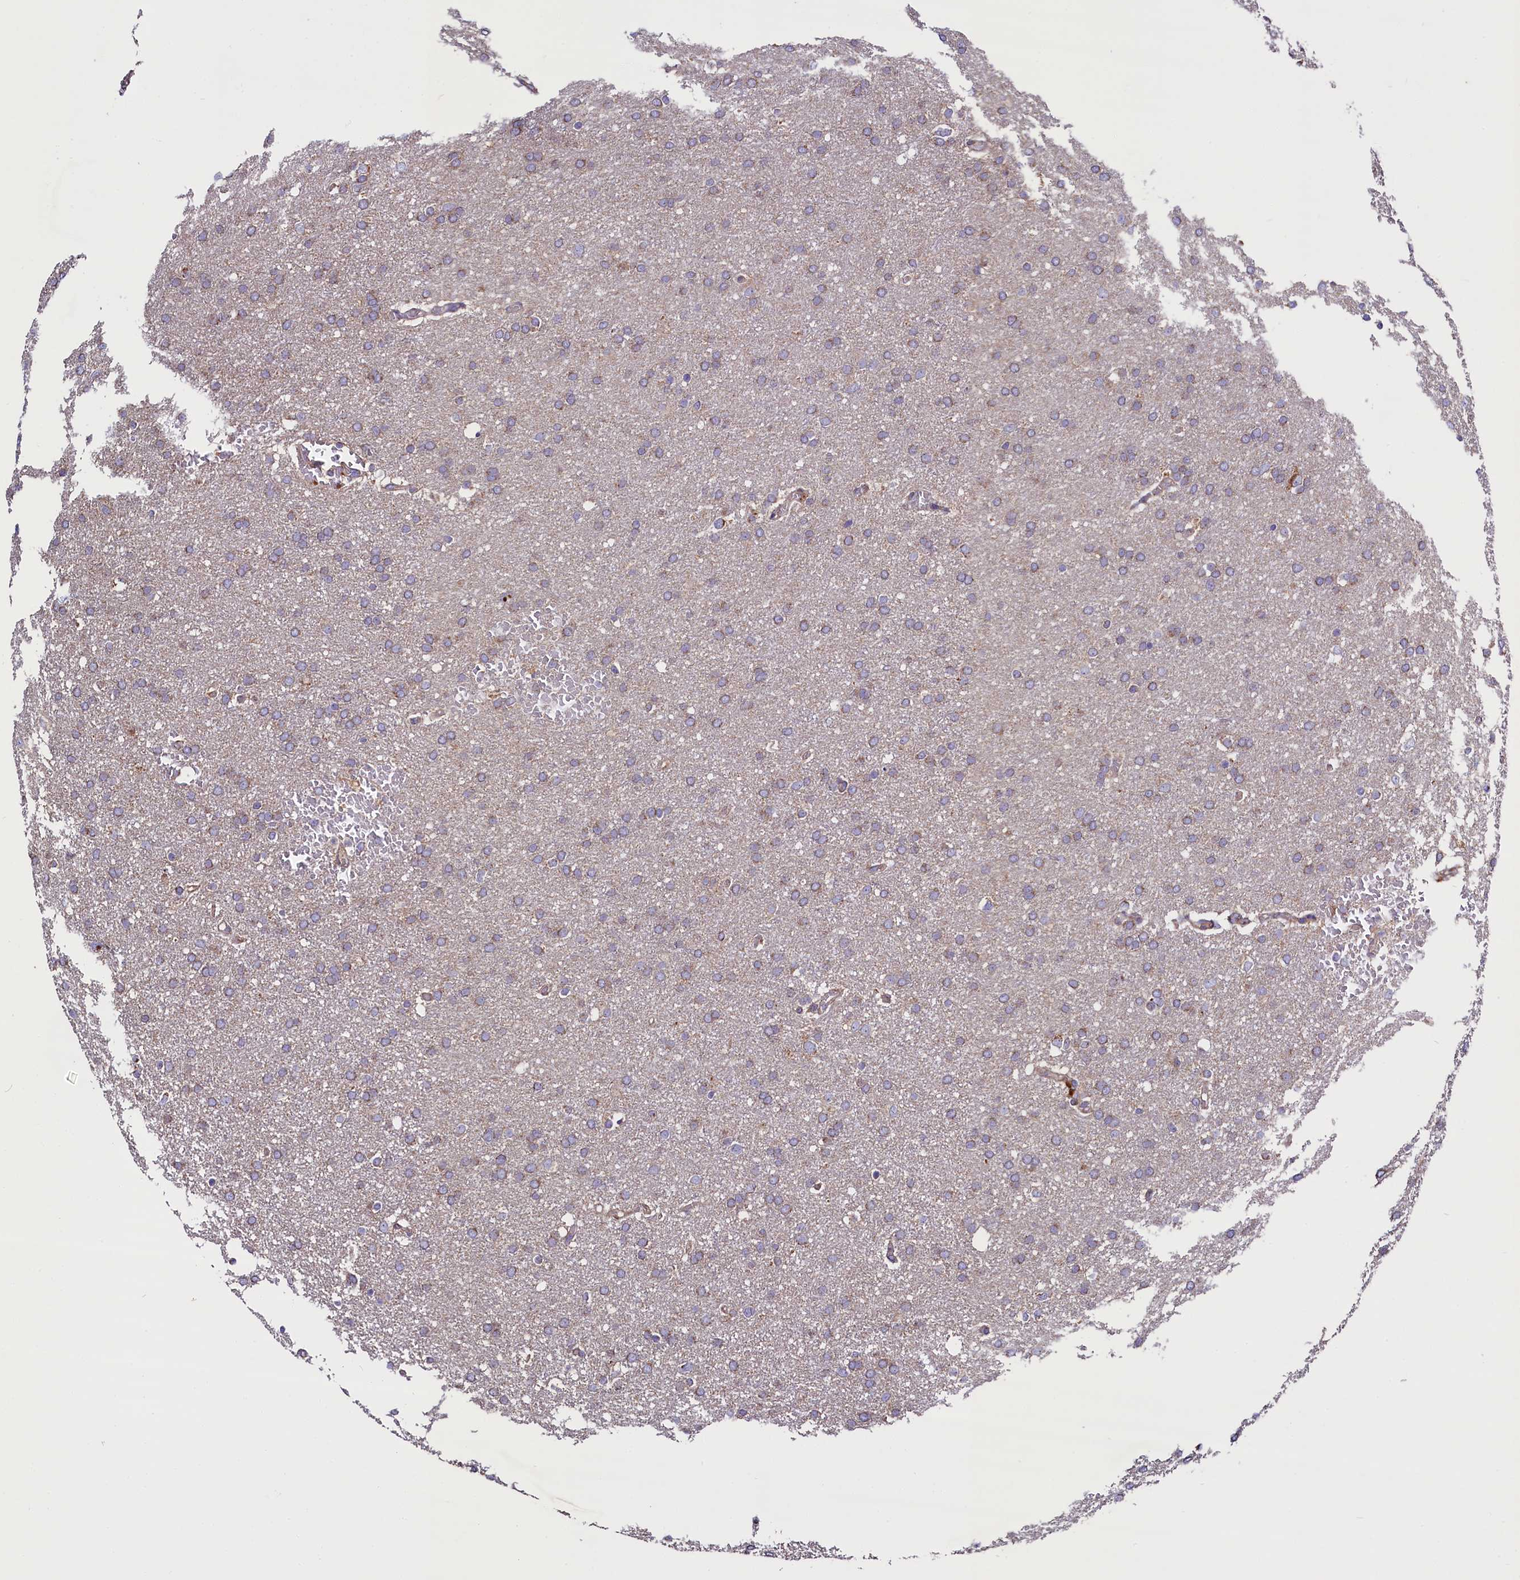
{"staining": {"intensity": "weak", "quantity": "<25%", "location": "cytoplasmic/membranous"}, "tissue": "glioma", "cell_type": "Tumor cells", "image_type": "cancer", "snomed": [{"axis": "morphology", "description": "Glioma, malignant, High grade"}, {"axis": "topography", "description": "Cerebral cortex"}], "caption": "Immunohistochemistry image of neoplastic tissue: human malignant high-grade glioma stained with DAB (3,3'-diaminobenzidine) shows no significant protein positivity in tumor cells.", "gene": "ZSWIM1", "patient": {"sex": "female", "age": 36}}